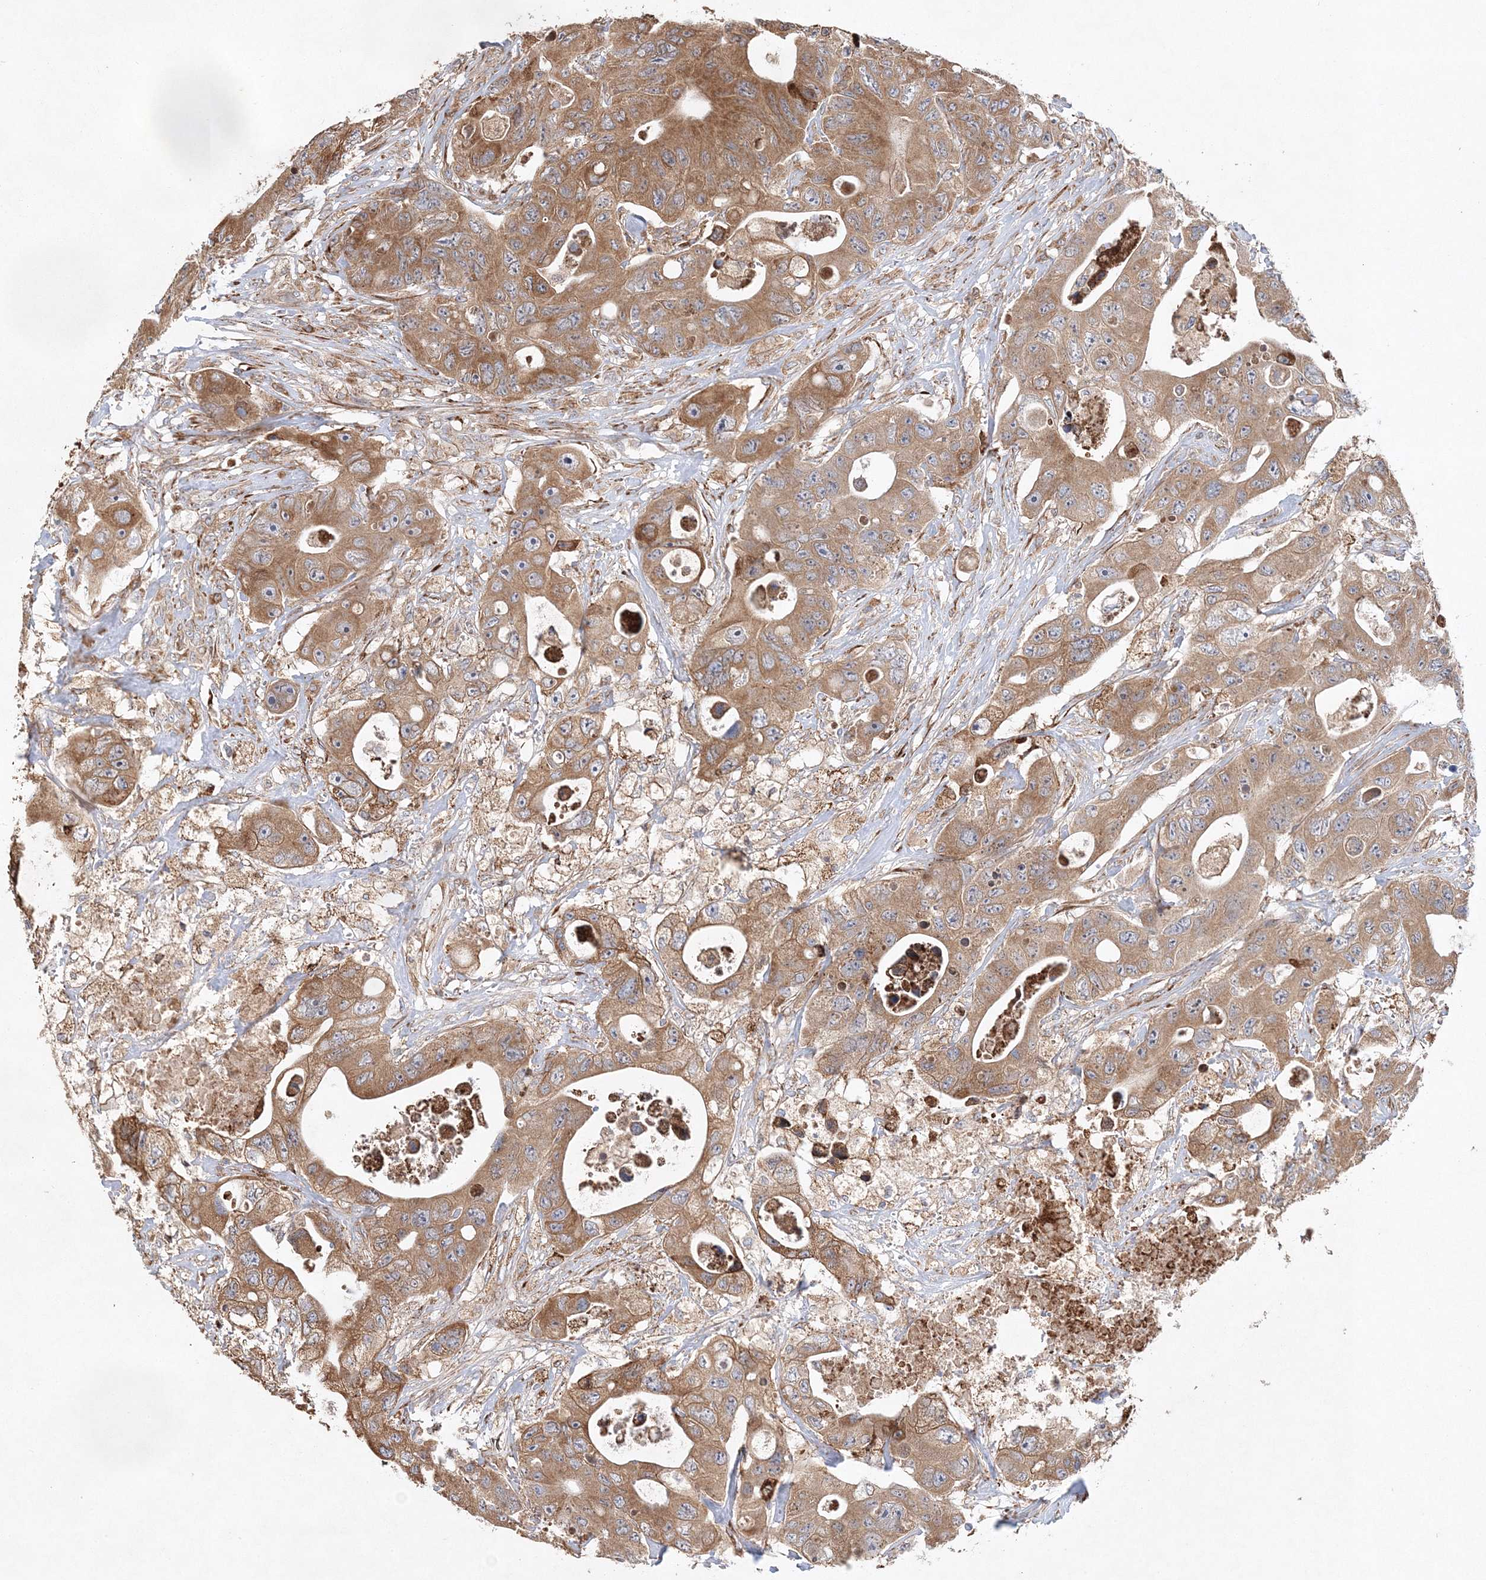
{"staining": {"intensity": "moderate", "quantity": ">75%", "location": "cytoplasmic/membranous"}, "tissue": "colorectal cancer", "cell_type": "Tumor cells", "image_type": "cancer", "snomed": [{"axis": "morphology", "description": "Adenocarcinoma, NOS"}, {"axis": "topography", "description": "Colon"}], "caption": "Moderate cytoplasmic/membranous staining is present in about >75% of tumor cells in adenocarcinoma (colorectal).", "gene": "ZFYVE16", "patient": {"sex": "female", "age": 46}}